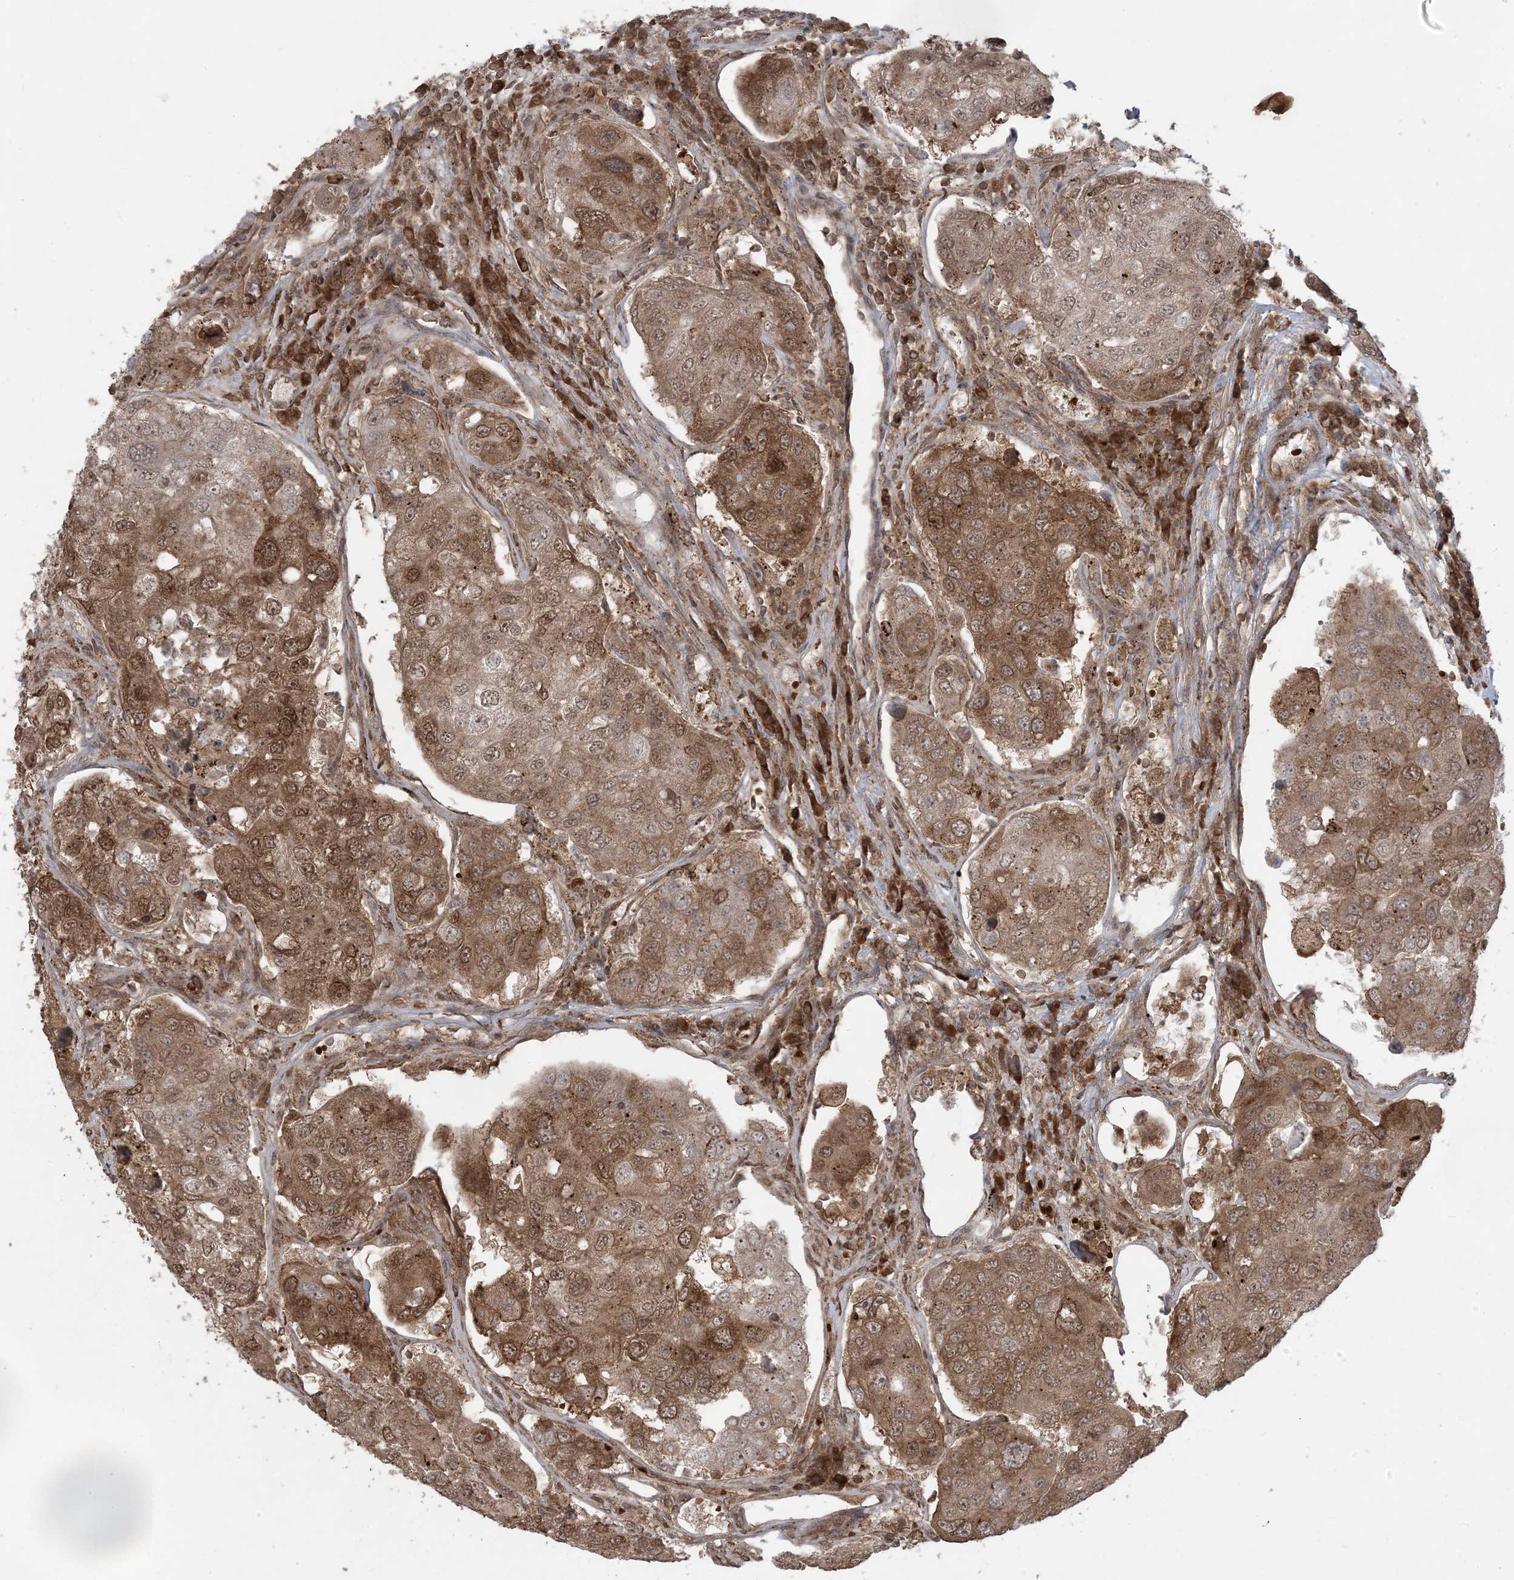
{"staining": {"intensity": "moderate", "quantity": ">75%", "location": "cytoplasmic/membranous,nuclear"}, "tissue": "urothelial cancer", "cell_type": "Tumor cells", "image_type": "cancer", "snomed": [{"axis": "morphology", "description": "Urothelial carcinoma, High grade"}, {"axis": "topography", "description": "Lymph node"}, {"axis": "topography", "description": "Urinary bladder"}], "caption": "Urothelial cancer stained for a protein exhibits moderate cytoplasmic/membranous and nuclear positivity in tumor cells.", "gene": "DDX19B", "patient": {"sex": "male", "age": 51}}